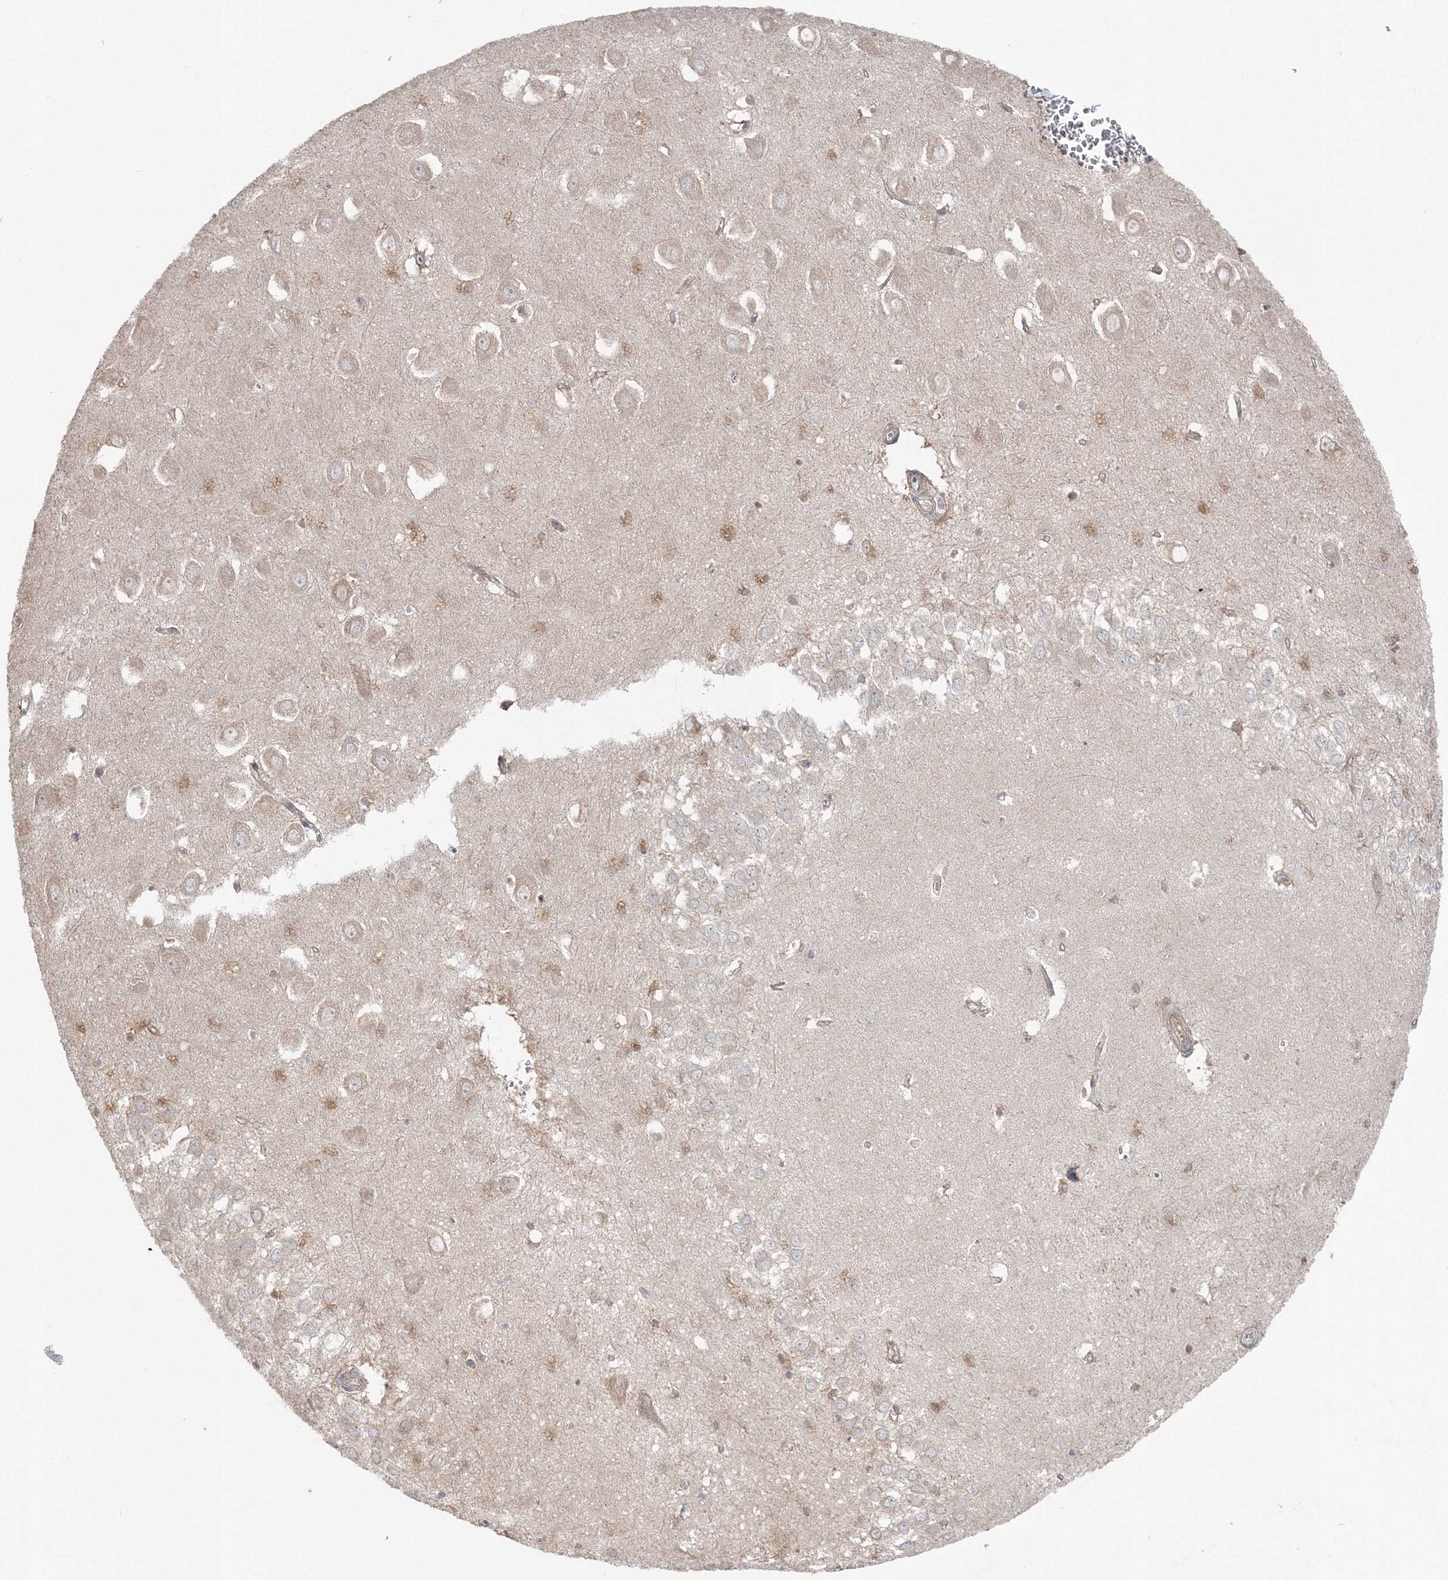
{"staining": {"intensity": "negative", "quantity": "none", "location": "none"}, "tissue": "hippocampus", "cell_type": "Glial cells", "image_type": "normal", "snomed": [{"axis": "morphology", "description": "Normal tissue, NOS"}, {"axis": "topography", "description": "Hippocampus"}], "caption": "Glial cells are negative for brown protein staining in unremarkable hippocampus.", "gene": "MKRN2", "patient": {"sex": "female", "age": 64}}